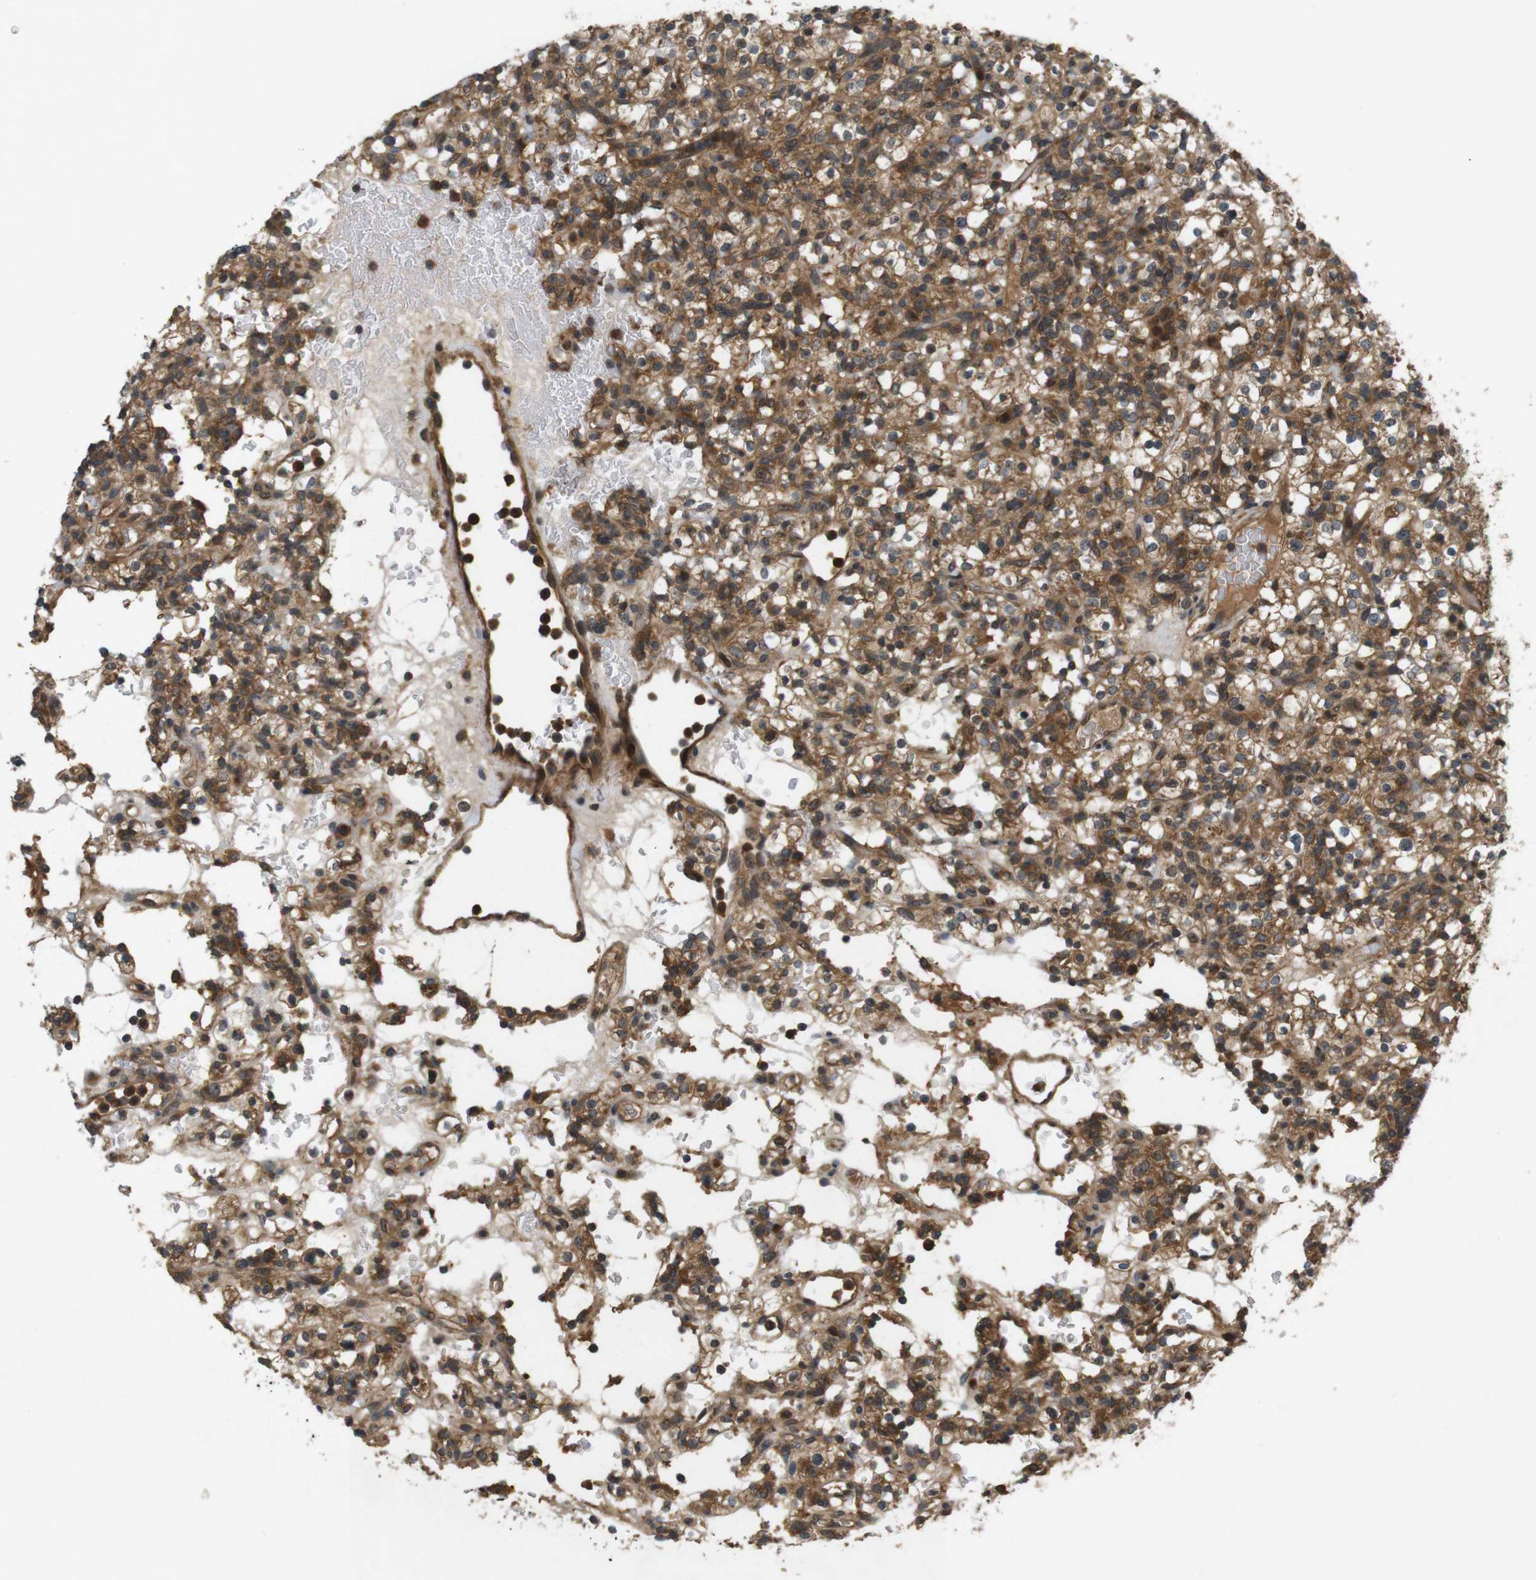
{"staining": {"intensity": "moderate", "quantity": ">75%", "location": "cytoplasmic/membranous"}, "tissue": "renal cancer", "cell_type": "Tumor cells", "image_type": "cancer", "snomed": [{"axis": "morphology", "description": "Normal tissue, NOS"}, {"axis": "morphology", "description": "Adenocarcinoma, NOS"}, {"axis": "topography", "description": "Kidney"}], "caption": "DAB (3,3'-diaminobenzidine) immunohistochemical staining of human renal cancer (adenocarcinoma) reveals moderate cytoplasmic/membranous protein expression in about >75% of tumor cells.", "gene": "NFKBIE", "patient": {"sex": "female", "age": 72}}